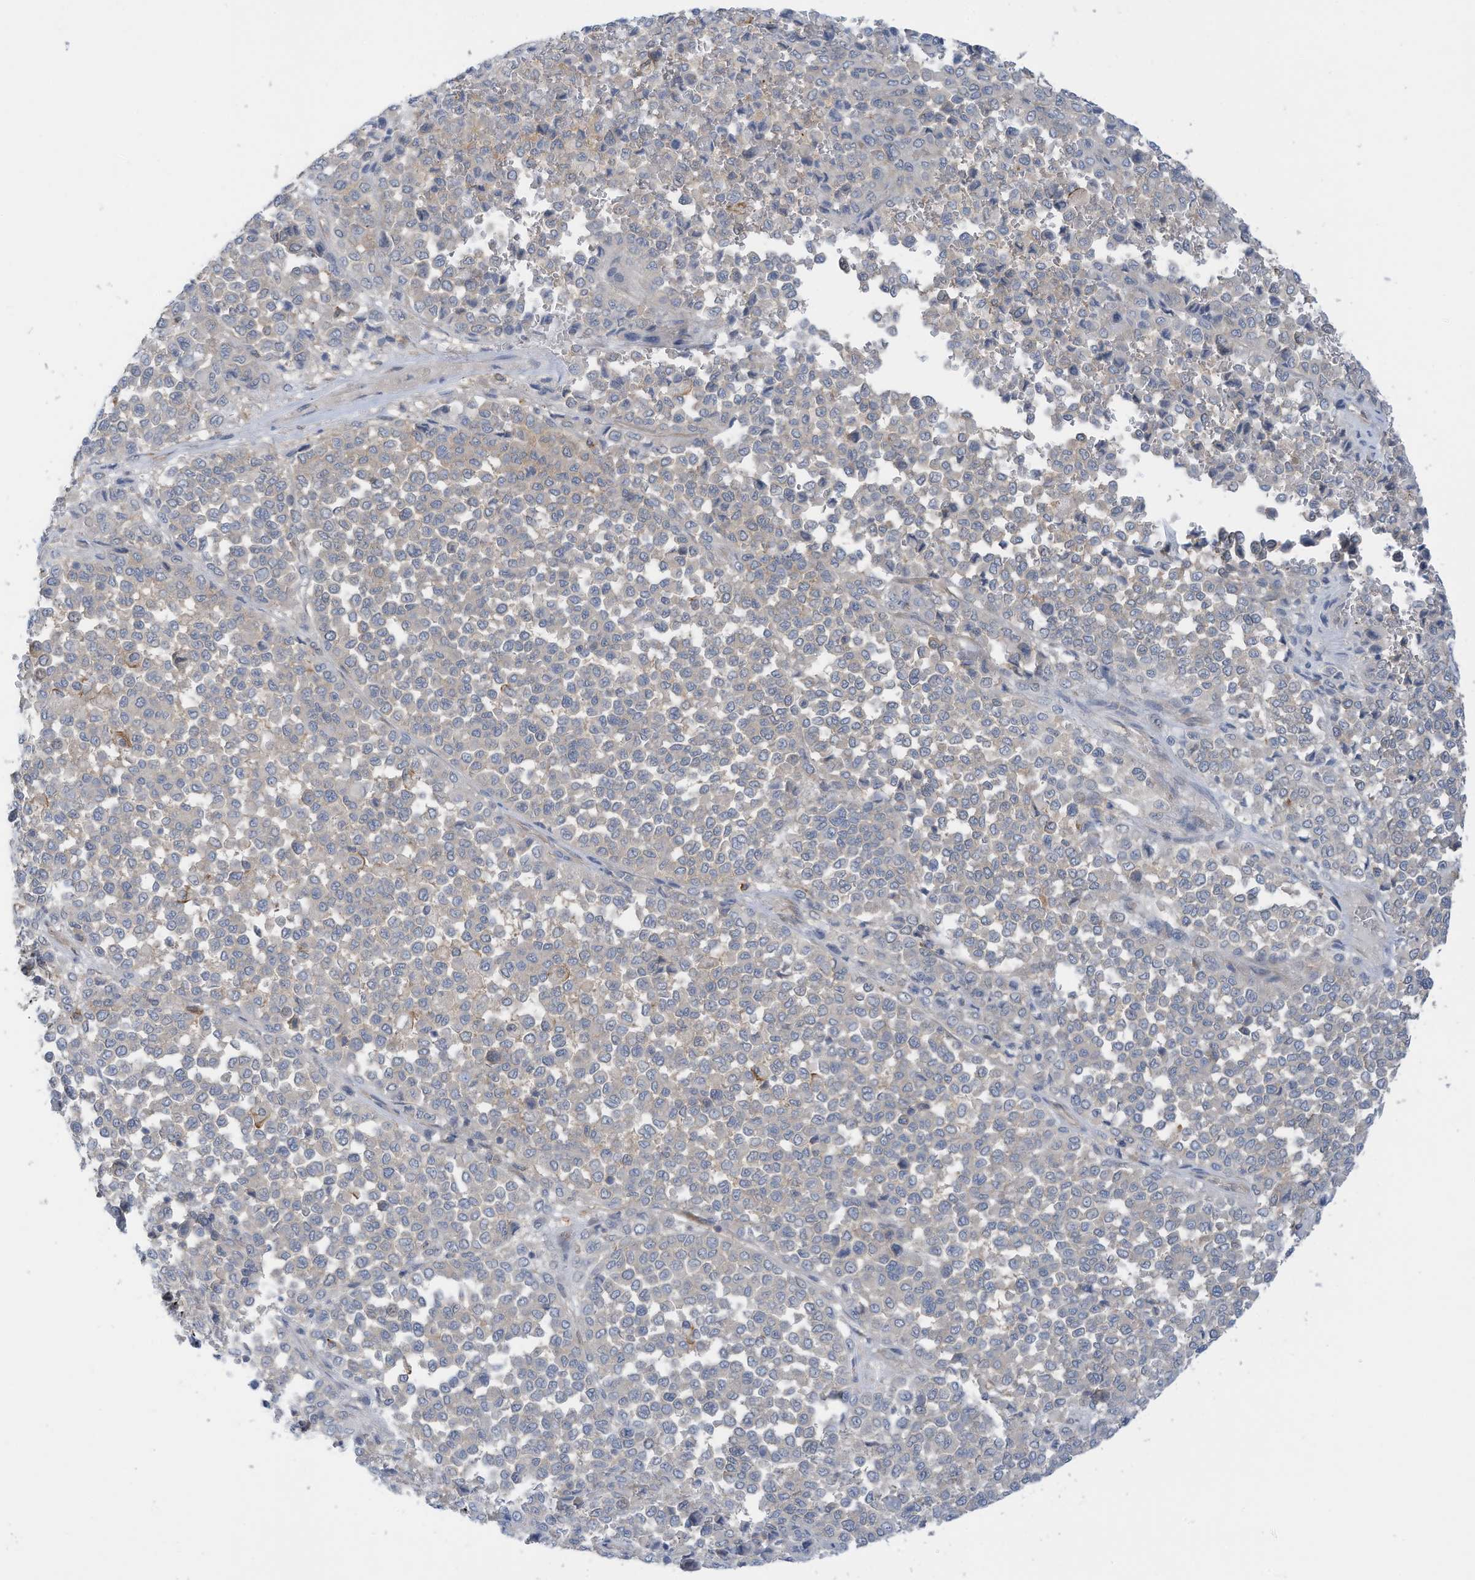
{"staining": {"intensity": "negative", "quantity": "none", "location": "none"}, "tissue": "melanoma", "cell_type": "Tumor cells", "image_type": "cancer", "snomed": [{"axis": "morphology", "description": "Malignant melanoma, Metastatic site"}, {"axis": "topography", "description": "Pancreas"}], "caption": "DAB (3,3'-diaminobenzidine) immunohistochemical staining of human malignant melanoma (metastatic site) reveals no significant positivity in tumor cells. (Stains: DAB (3,3'-diaminobenzidine) immunohistochemistry (IHC) with hematoxylin counter stain, Microscopy: brightfield microscopy at high magnification).", "gene": "REPS1", "patient": {"sex": "female", "age": 30}}